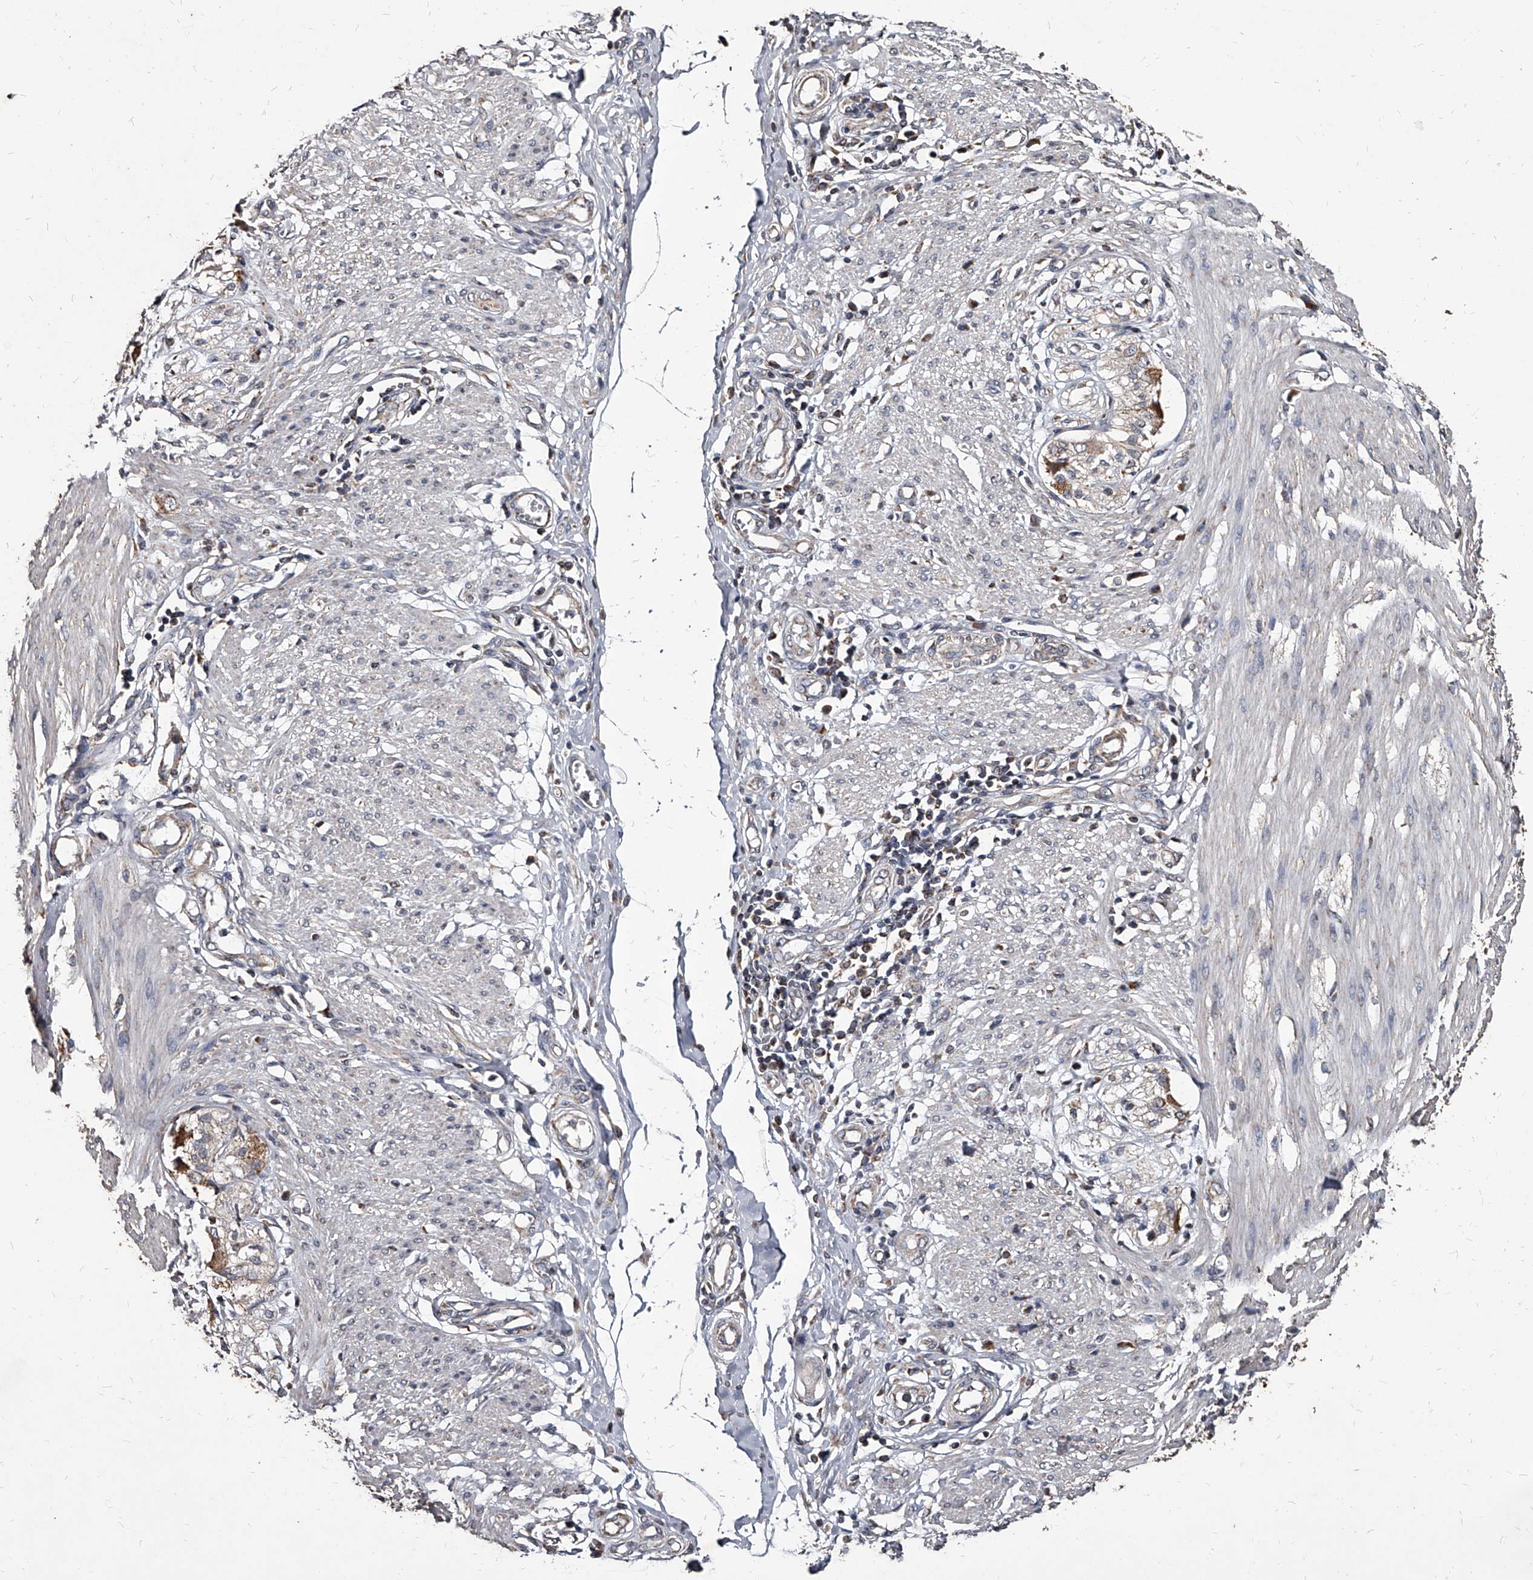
{"staining": {"intensity": "negative", "quantity": "none", "location": "none"}, "tissue": "smooth muscle", "cell_type": "Smooth muscle cells", "image_type": "normal", "snomed": [{"axis": "morphology", "description": "Normal tissue, NOS"}, {"axis": "morphology", "description": "Adenocarcinoma, NOS"}, {"axis": "topography", "description": "Colon"}, {"axis": "topography", "description": "Peripheral nerve tissue"}], "caption": "This is an IHC micrograph of normal human smooth muscle. There is no positivity in smooth muscle cells.", "gene": "GPR183", "patient": {"sex": "male", "age": 14}}